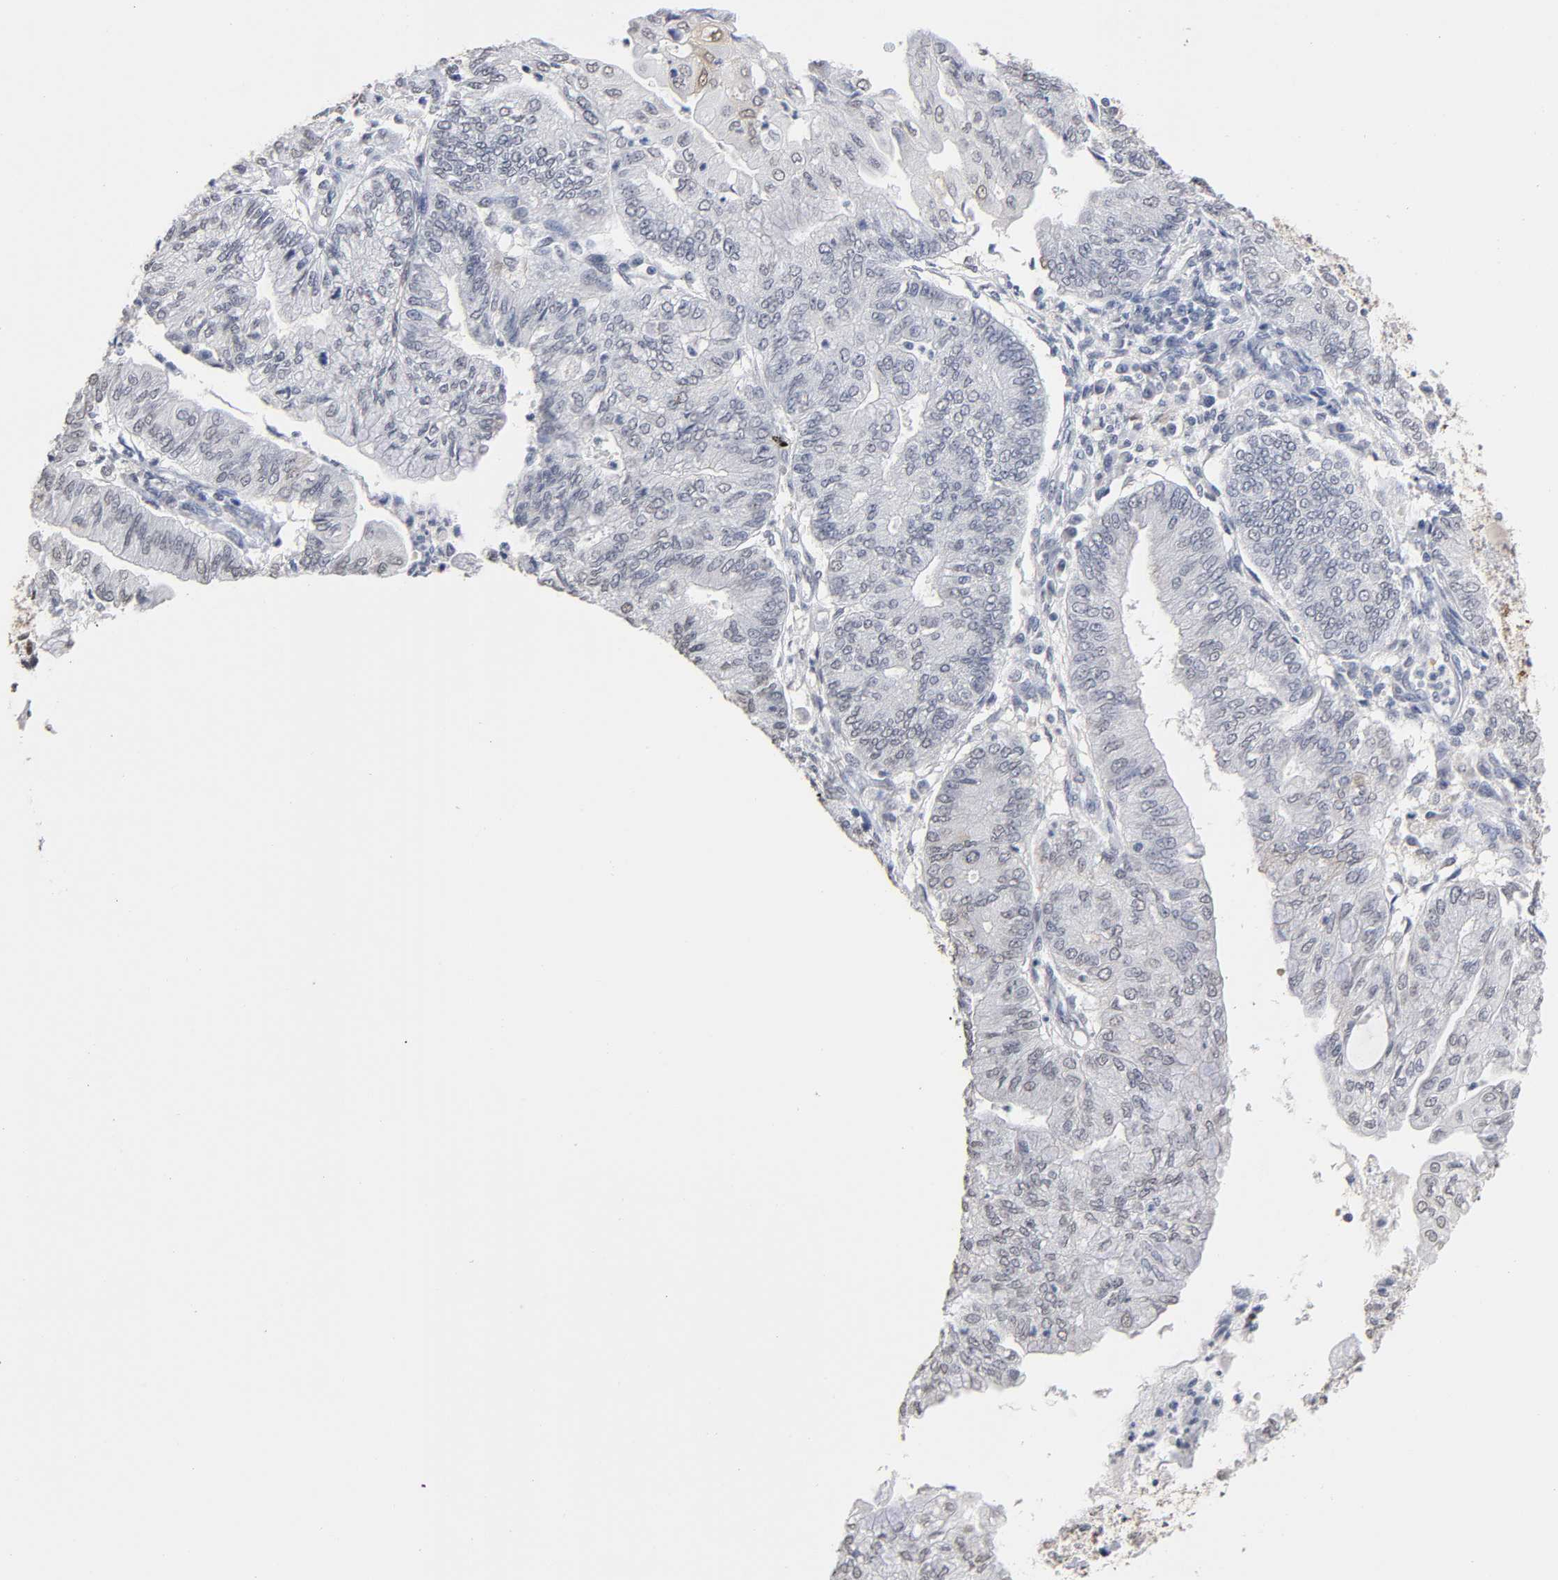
{"staining": {"intensity": "weak", "quantity": "<25%", "location": "cytoplasmic/membranous,nuclear"}, "tissue": "endometrial cancer", "cell_type": "Tumor cells", "image_type": "cancer", "snomed": [{"axis": "morphology", "description": "Adenocarcinoma, NOS"}, {"axis": "topography", "description": "Endometrium"}], "caption": "Image shows no protein expression in tumor cells of endometrial adenocarcinoma tissue.", "gene": "CRABP2", "patient": {"sex": "female", "age": 59}}